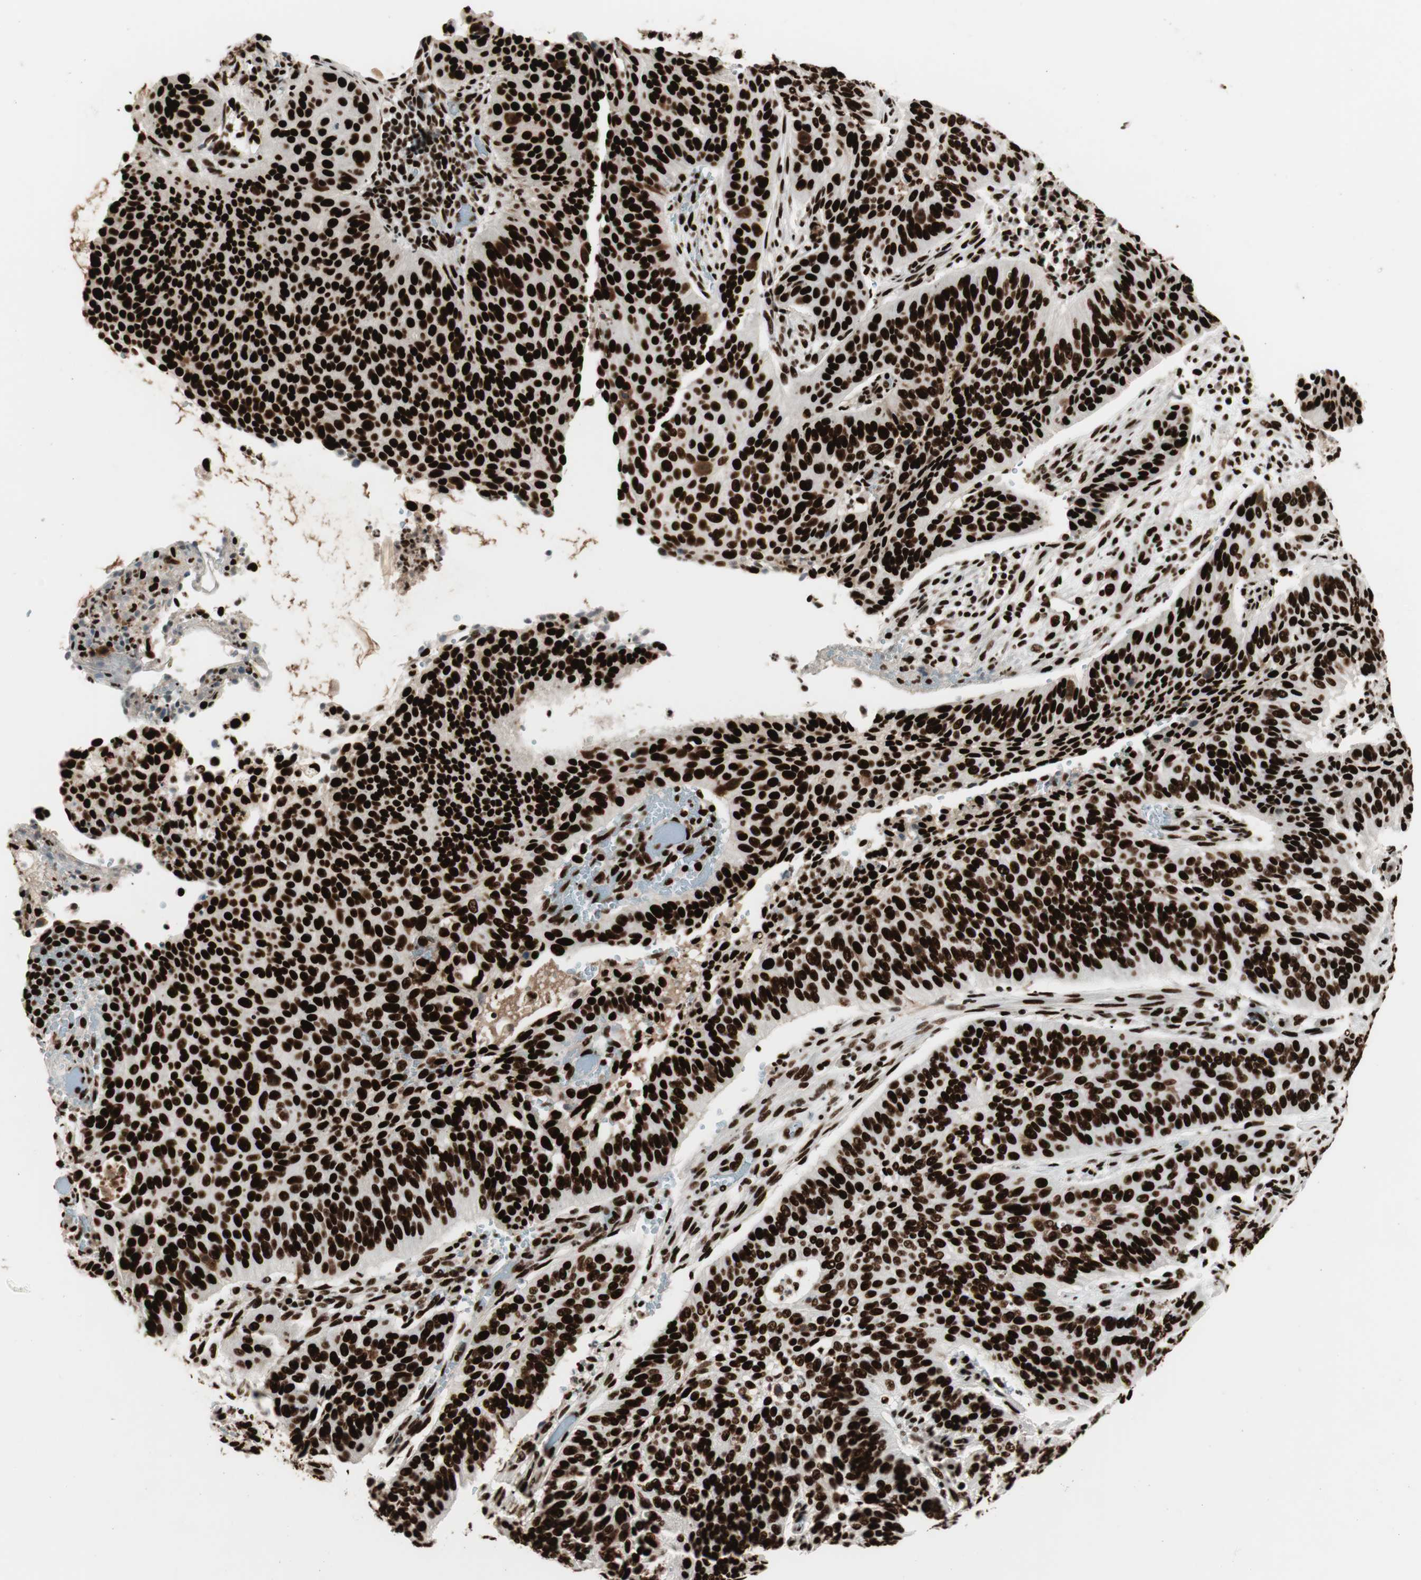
{"staining": {"intensity": "strong", "quantity": ">75%", "location": "nuclear"}, "tissue": "cervical cancer", "cell_type": "Tumor cells", "image_type": "cancer", "snomed": [{"axis": "morphology", "description": "Squamous cell carcinoma, NOS"}, {"axis": "topography", "description": "Cervix"}], "caption": "Cervical cancer (squamous cell carcinoma) stained with a brown dye displays strong nuclear positive expression in approximately >75% of tumor cells.", "gene": "PSME3", "patient": {"sex": "female", "age": 39}}